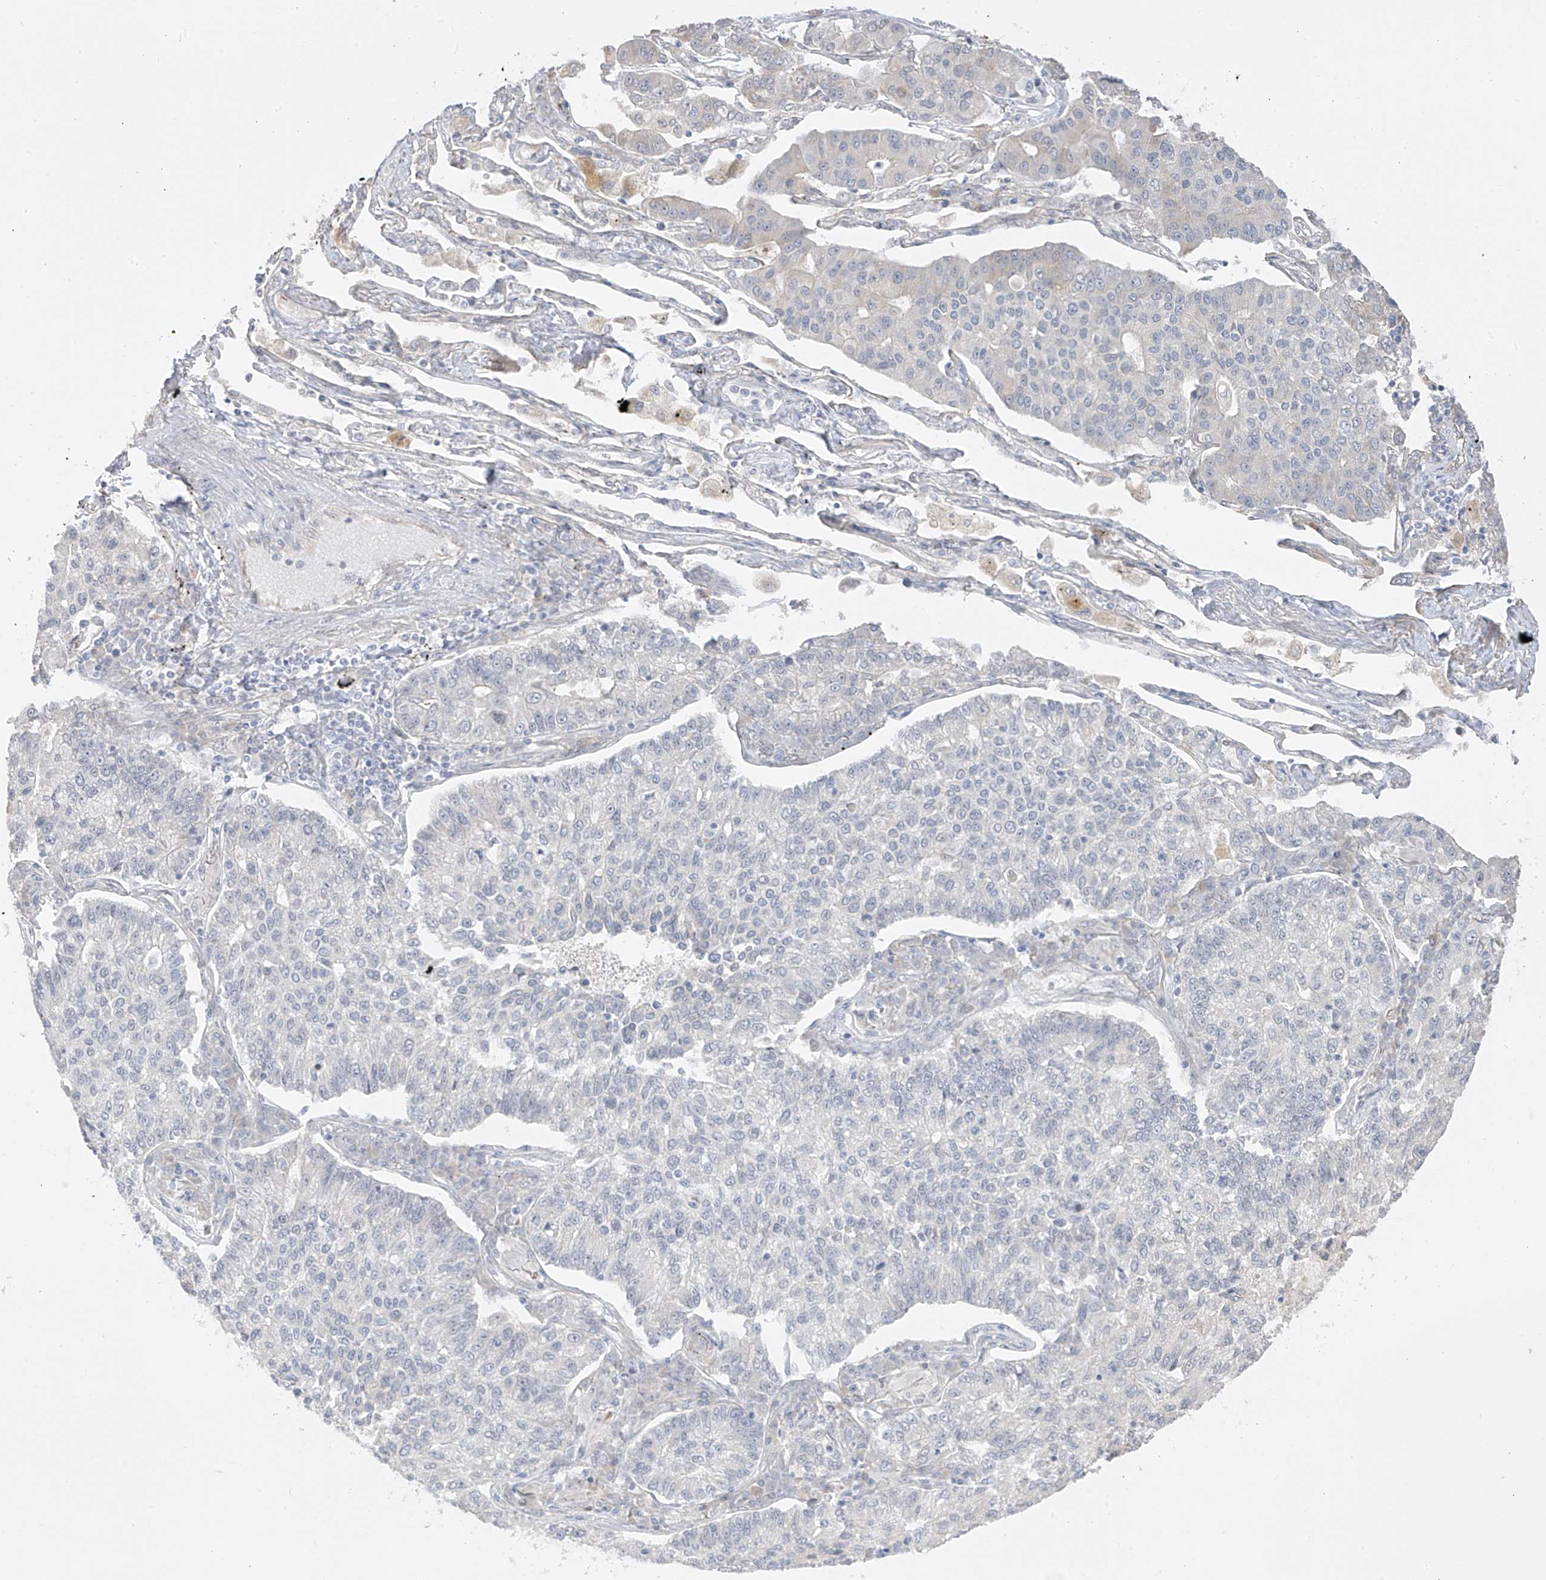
{"staining": {"intensity": "negative", "quantity": "none", "location": "none"}, "tissue": "lung cancer", "cell_type": "Tumor cells", "image_type": "cancer", "snomed": [{"axis": "morphology", "description": "Adenocarcinoma, NOS"}, {"axis": "topography", "description": "Lung"}], "caption": "A high-resolution micrograph shows immunohistochemistry staining of lung adenocarcinoma, which shows no significant positivity in tumor cells. (DAB immunohistochemistry (IHC), high magnification).", "gene": "DCDC2", "patient": {"sex": "male", "age": 49}}